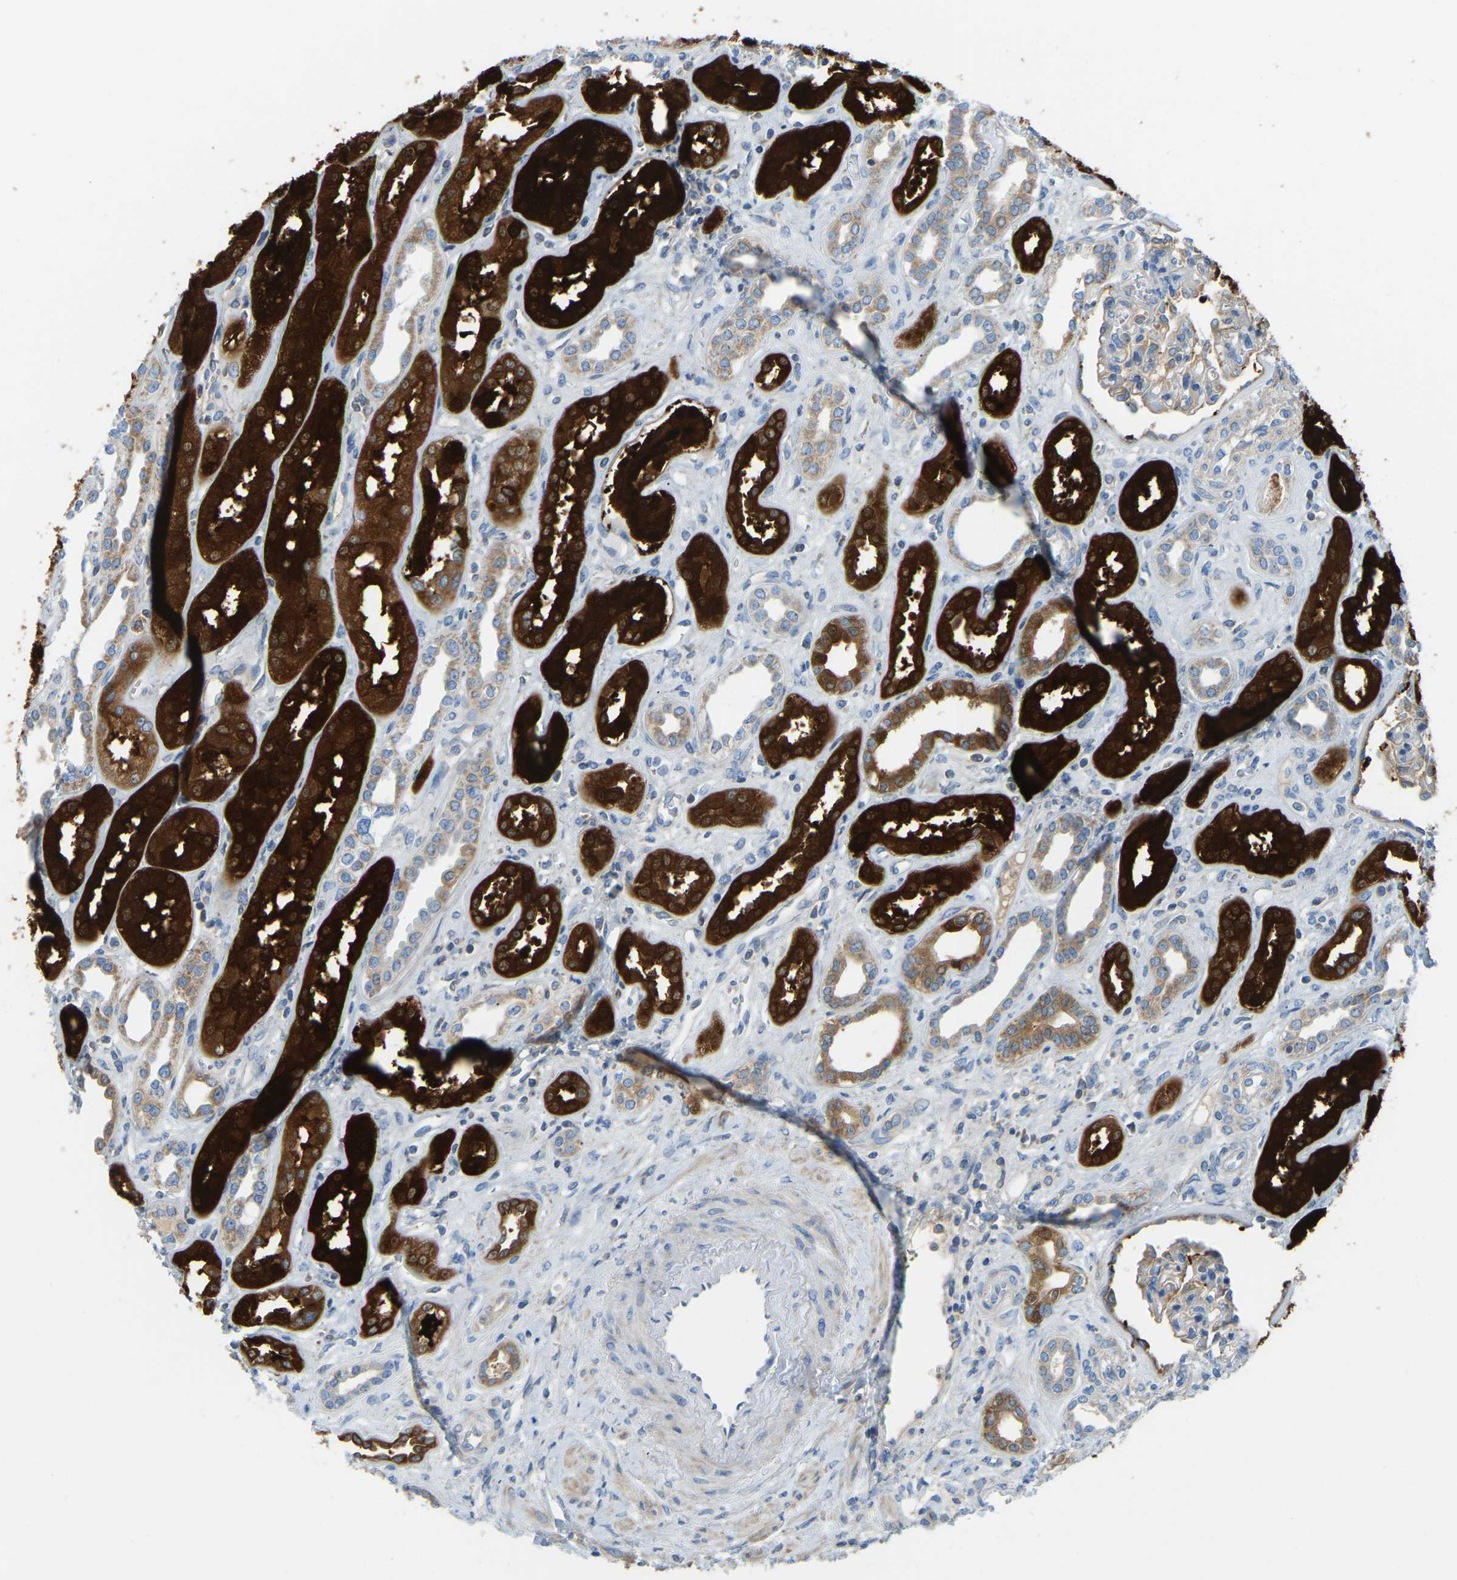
{"staining": {"intensity": "weak", "quantity": "<25%", "location": "cytoplasmic/membranous"}, "tissue": "kidney", "cell_type": "Cells in glomeruli", "image_type": "normal", "snomed": [{"axis": "morphology", "description": "Normal tissue, NOS"}, {"axis": "topography", "description": "Kidney"}], "caption": "Kidney was stained to show a protein in brown. There is no significant expression in cells in glomeruli. (DAB immunohistochemistry (IHC) with hematoxylin counter stain).", "gene": "GDA", "patient": {"sex": "male", "age": 59}}